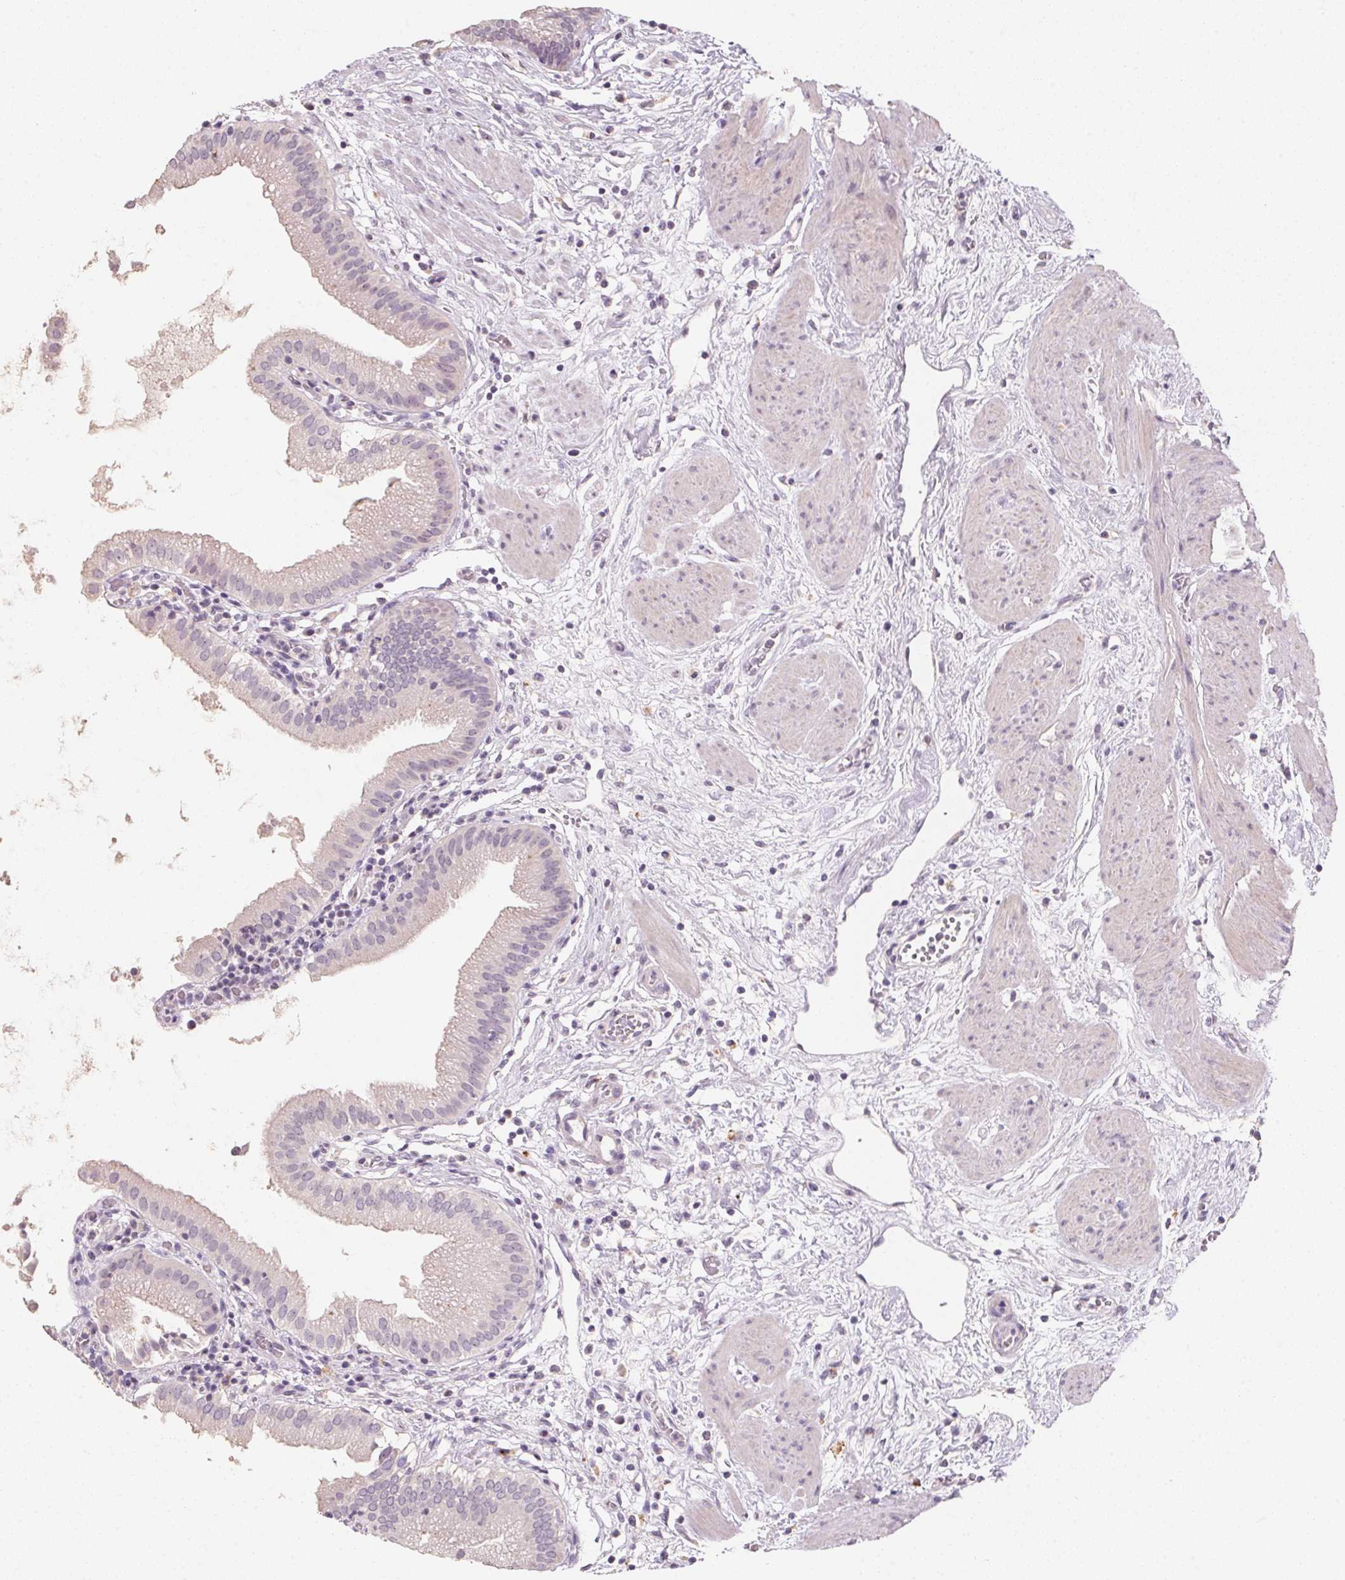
{"staining": {"intensity": "negative", "quantity": "none", "location": "none"}, "tissue": "gallbladder", "cell_type": "Glandular cells", "image_type": "normal", "snomed": [{"axis": "morphology", "description": "Normal tissue, NOS"}, {"axis": "topography", "description": "Gallbladder"}], "caption": "Immunohistochemistry (IHC) photomicrograph of benign human gallbladder stained for a protein (brown), which displays no staining in glandular cells.", "gene": "CXCL5", "patient": {"sex": "female", "age": 65}}